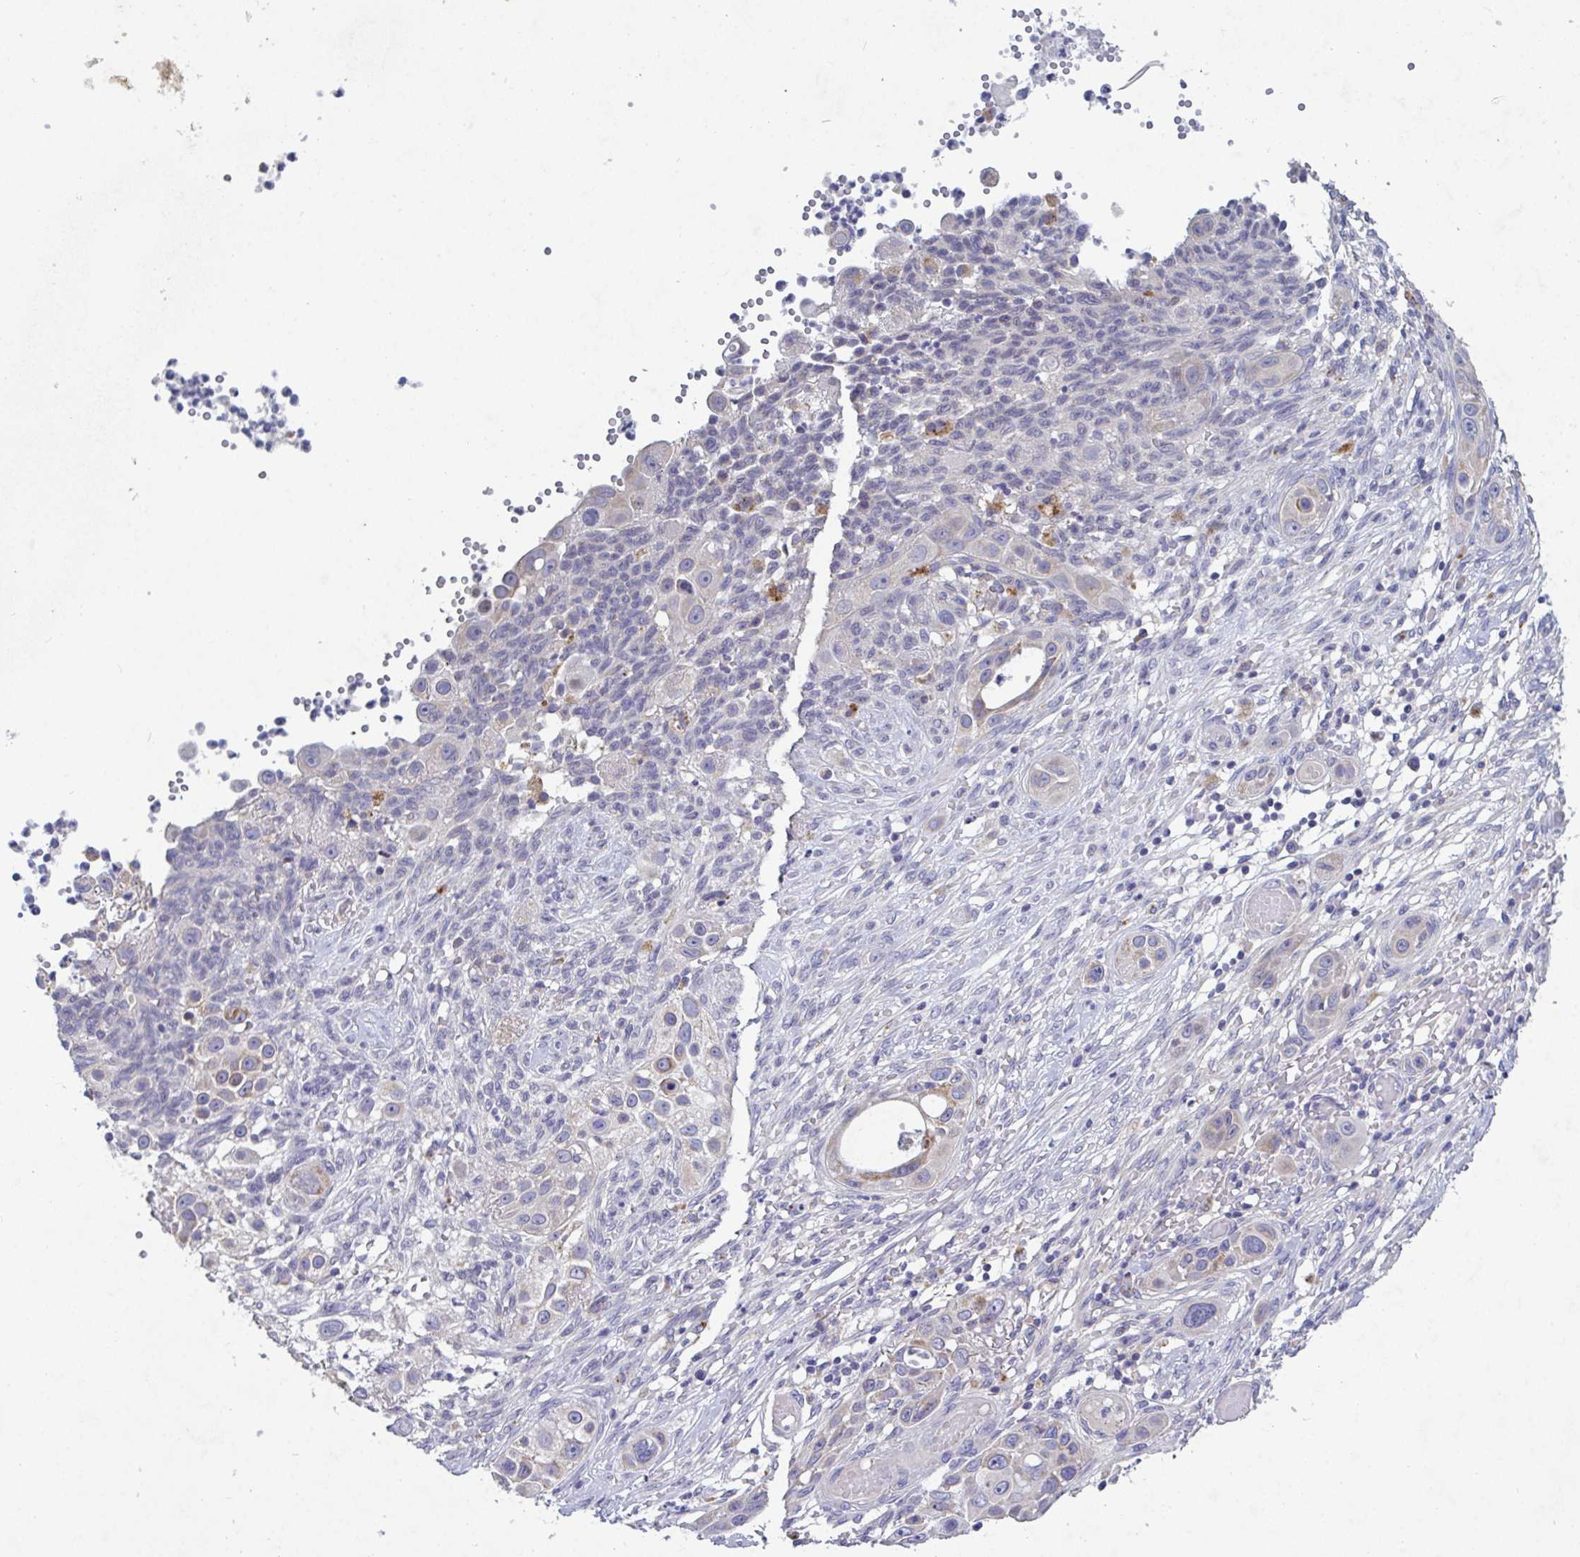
{"staining": {"intensity": "negative", "quantity": "none", "location": "none"}, "tissue": "skin cancer", "cell_type": "Tumor cells", "image_type": "cancer", "snomed": [{"axis": "morphology", "description": "Squamous cell carcinoma, NOS"}, {"axis": "topography", "description": "Skin"}], "caption": "DAB immunohistochemical staining of squamous cell carcinoma (skin) displays no significant staining in tumor cells.", "gene": "GALNT13", "patient": {"sex": "female", "age": 69}}